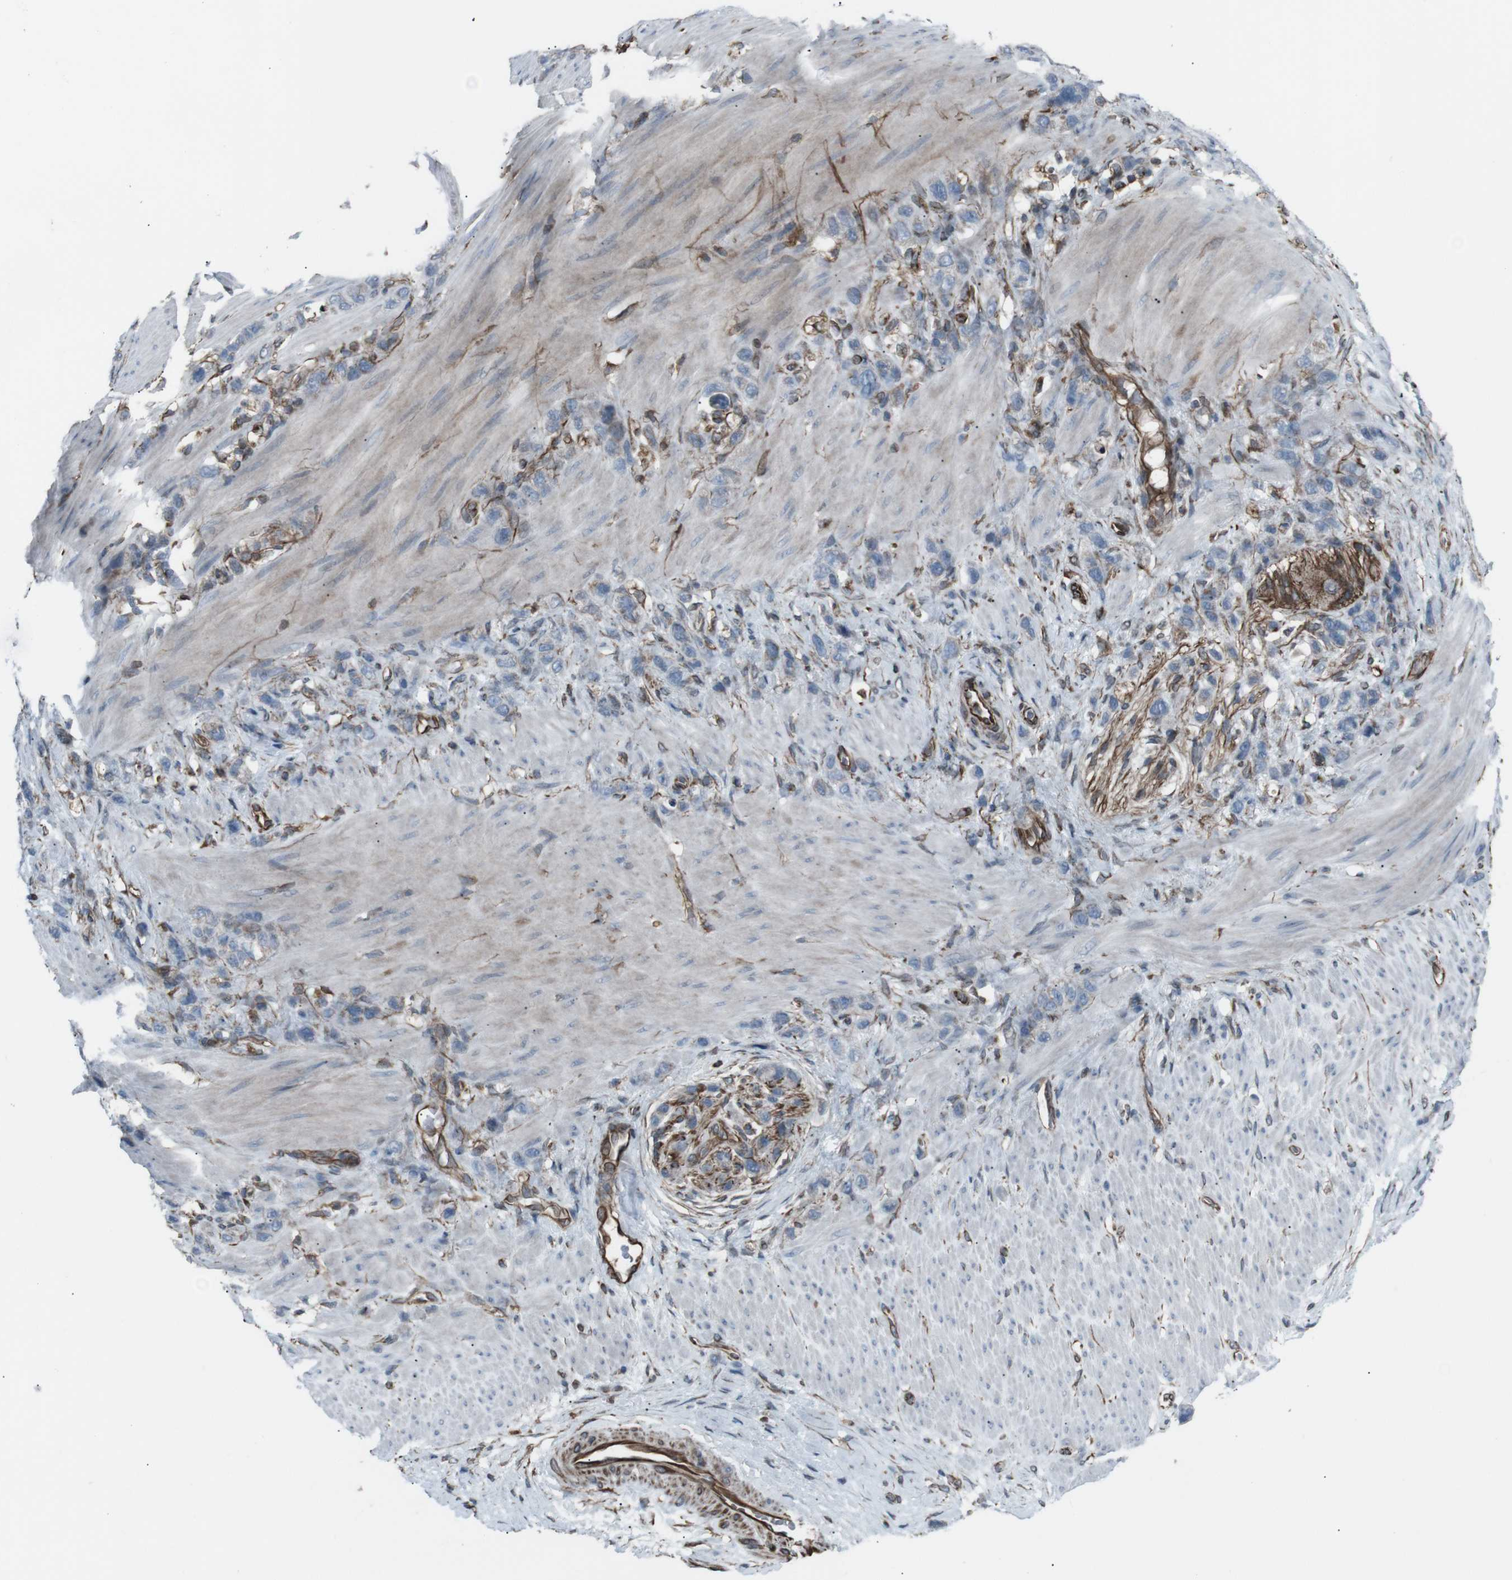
{"staining": {"intensity": "negative", "quantity": "none", "location": "none"}, "tissue": "stomach cancer", "cell_type": "Tumor cells", "image_type": "cancer", "snomed": [{"axis": "morphology", "description": "Adenocarcinoma, NOS"}, {"axis": "morphology", "description": "Adenocarcinoma, High grade"}, {"axis": "topography", "description": "Stomach, upper"}, {"axis": "topography", "description": "Stomach, lower"}], "caption": "High magnification brightfield microscopy of adenocarcinoma (stomach) stained with DAB (3,3'-diaminobenzidine) (brown) and counterstained with hematoxylin (blue): tumor cells show no significant positivity.", "gene": "TMEM141", "patient": {"sex": "female", "age": 65}}